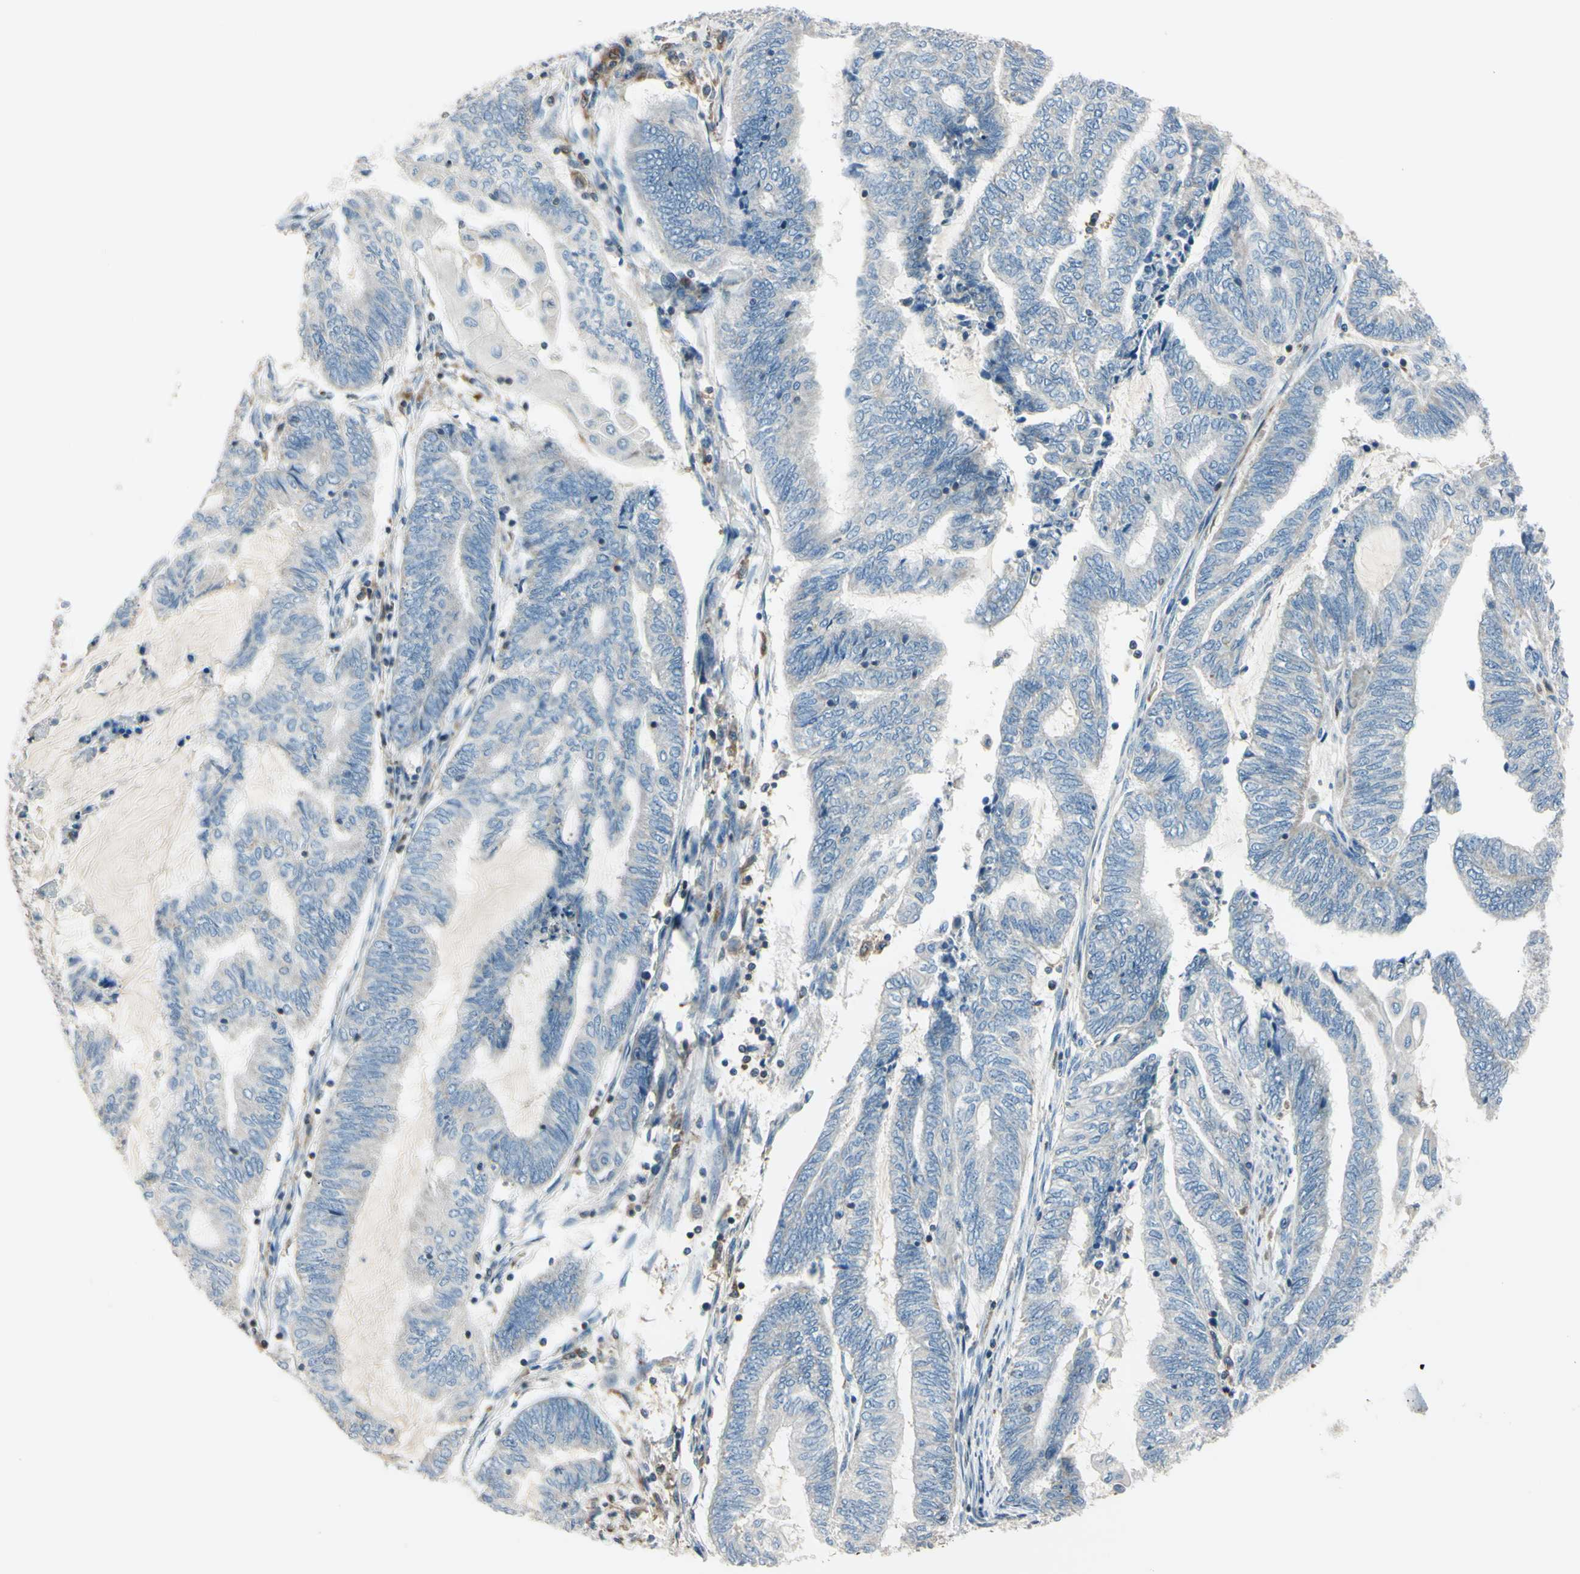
{"staining": {"intensity": "negative", "quantity": "none", "location": "none"}, "tissue": "endometrial cancer", "cell_type": "Tumor cells", "image_type": "cancer", "snomed": [{"axis": "morphology", "description": "Adenocarcinoma, NOS"}, {"axis": "topography", "description": "Uterus"}, {"axis": "topography", "description": "Endometrium"}], "caption": "Histopathology image shows no protein positivity in tumor cells of endometrial adenocarcinoma tissue. Nuclei are stained in blue.", "gene": "CYRIB", "patient": {"sex": "female", "age": 70}}